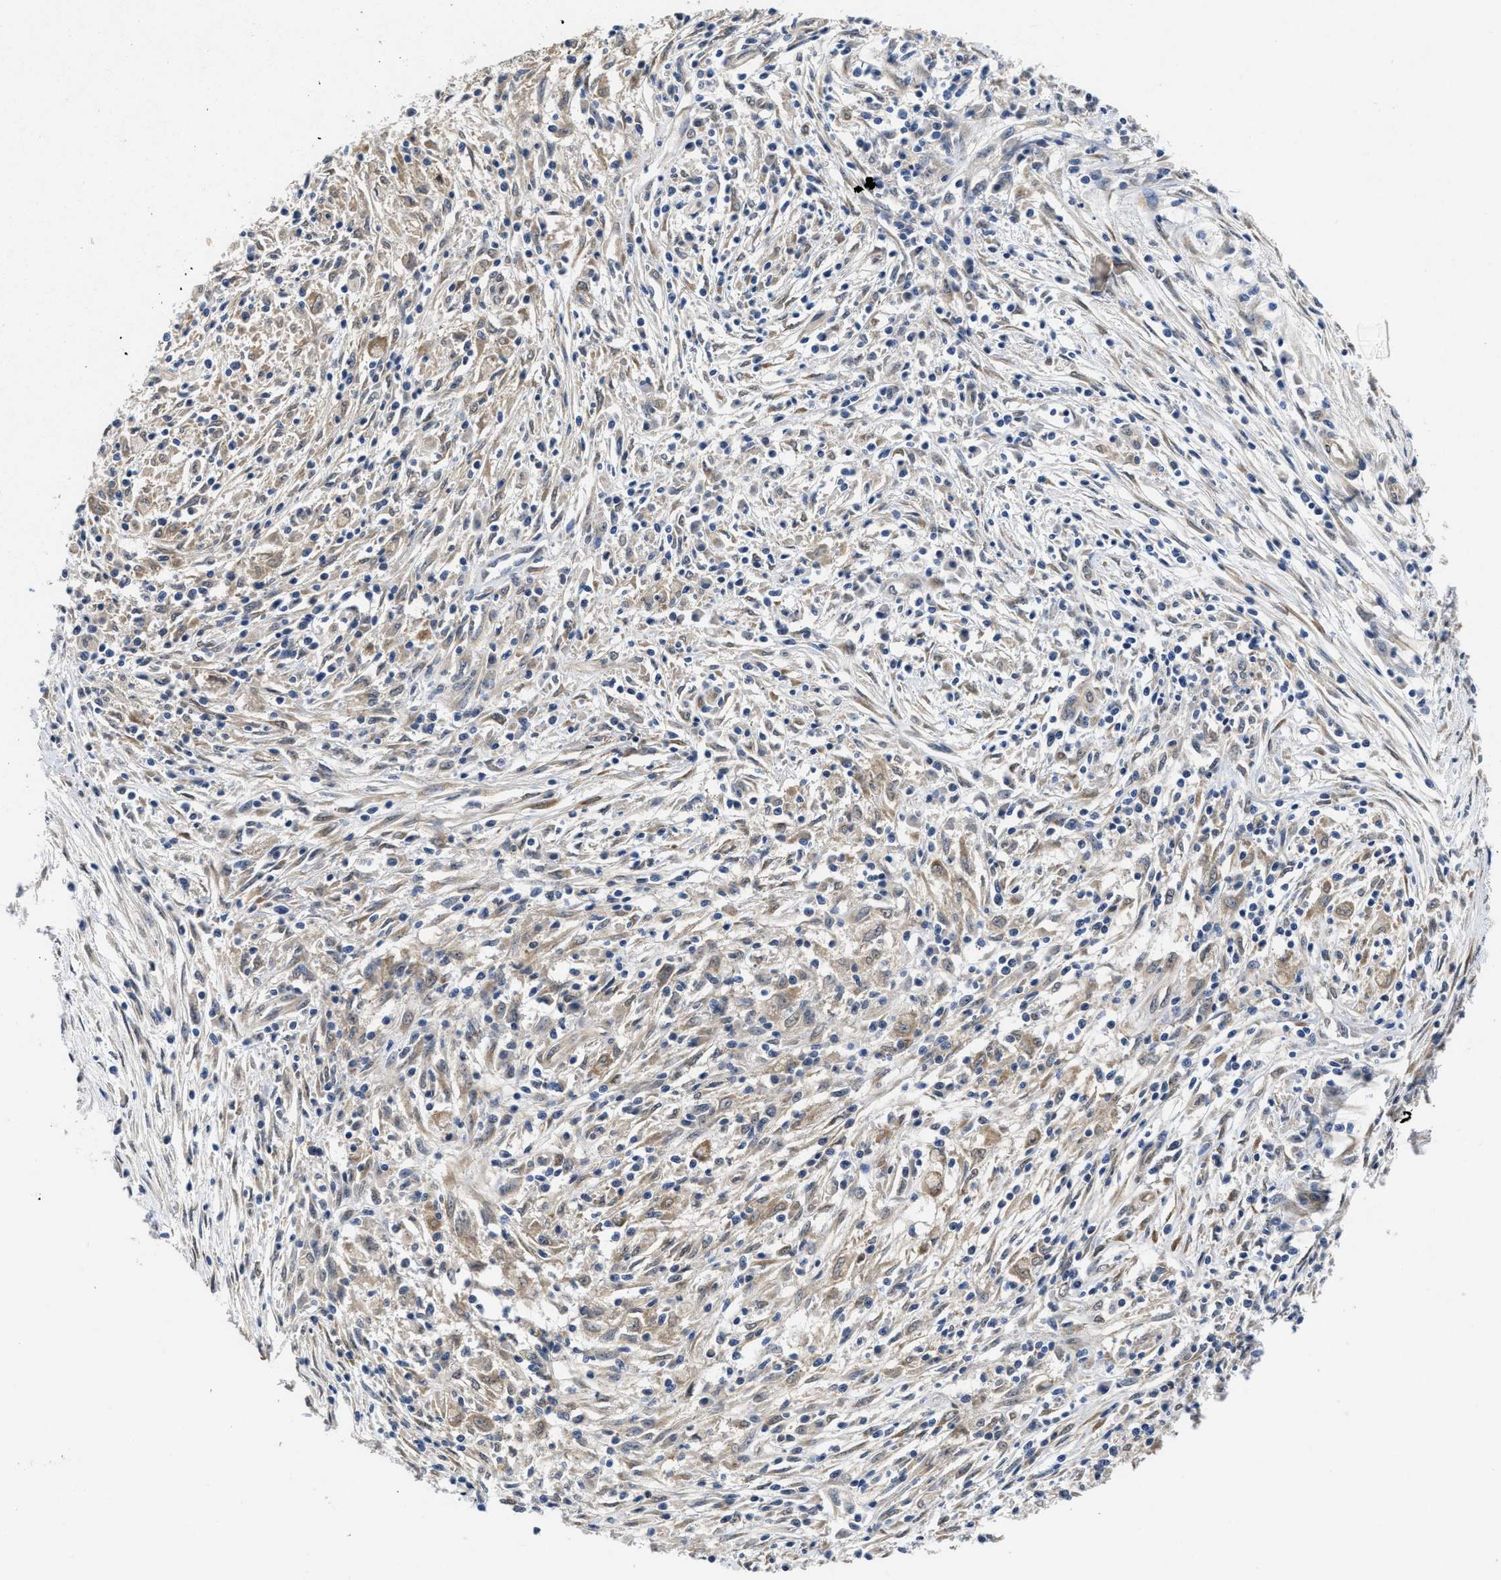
{"staining": {"intensity": "moderate", "quantity": ">75%", "location": "cytoplasmic/membranous"}, "tissue": "pancreatic cancer", "cell_type": "Tumor cells", "image_type": "cancer", "snomed": [{"axis": "morphology", "description": "Adenocarcinoma, NOS"}, {"axis": "topography", "description": "Pancreas"}], "caption": "Immunohistochemistry (IHC) histopathology image of human pancreatic cancer stained for a protein (brown), which shows medium levels of moderate cytoplasmic/membranous expression in about >75% of tumor cells.", "gene": "PKD2", "patient": {"sex": "female", "age": 70}}